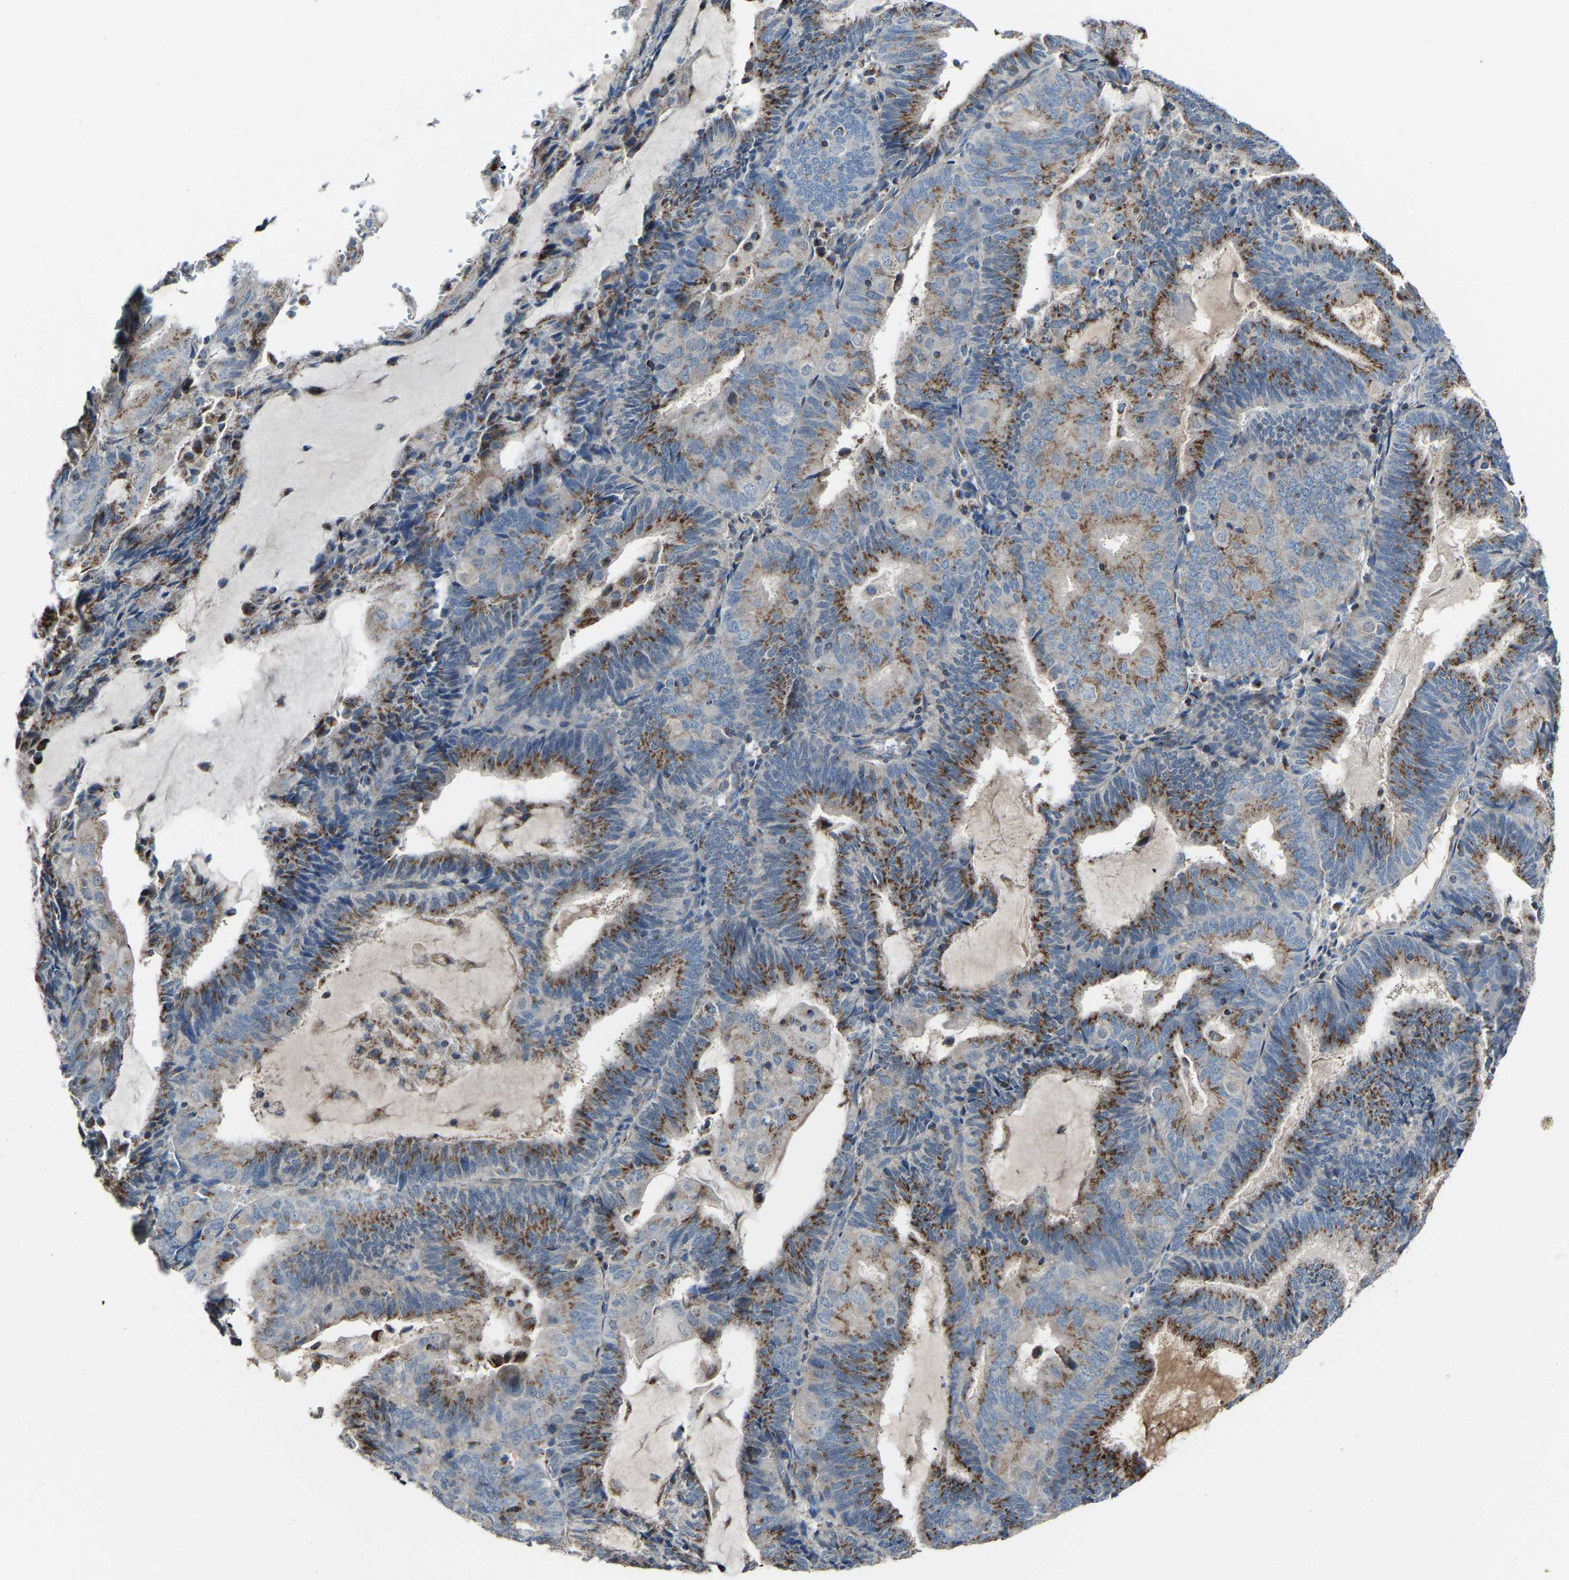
{"staining": {"intensity": "moderate", "quantity": ">75%", "location": "cytoplasmic/membranous"}, "tissue": "endometrial cancer", "cell_type": "Tumor cells", "image_type": "cancer", "snomed": [{"axis": "morphology", "description": "Adenocarcinoma, NOS"}, {"axis": "topography", "description": "Endometrium"}], "caption": "DAB immunohistochemical staining of human endometrial adenocarcinoma reveals moderate cytoplasmic/membranous protein staining in about >75% of tumor cells.", "gene": "CANT1", "patient": {"sex": "female", "age": 81}}